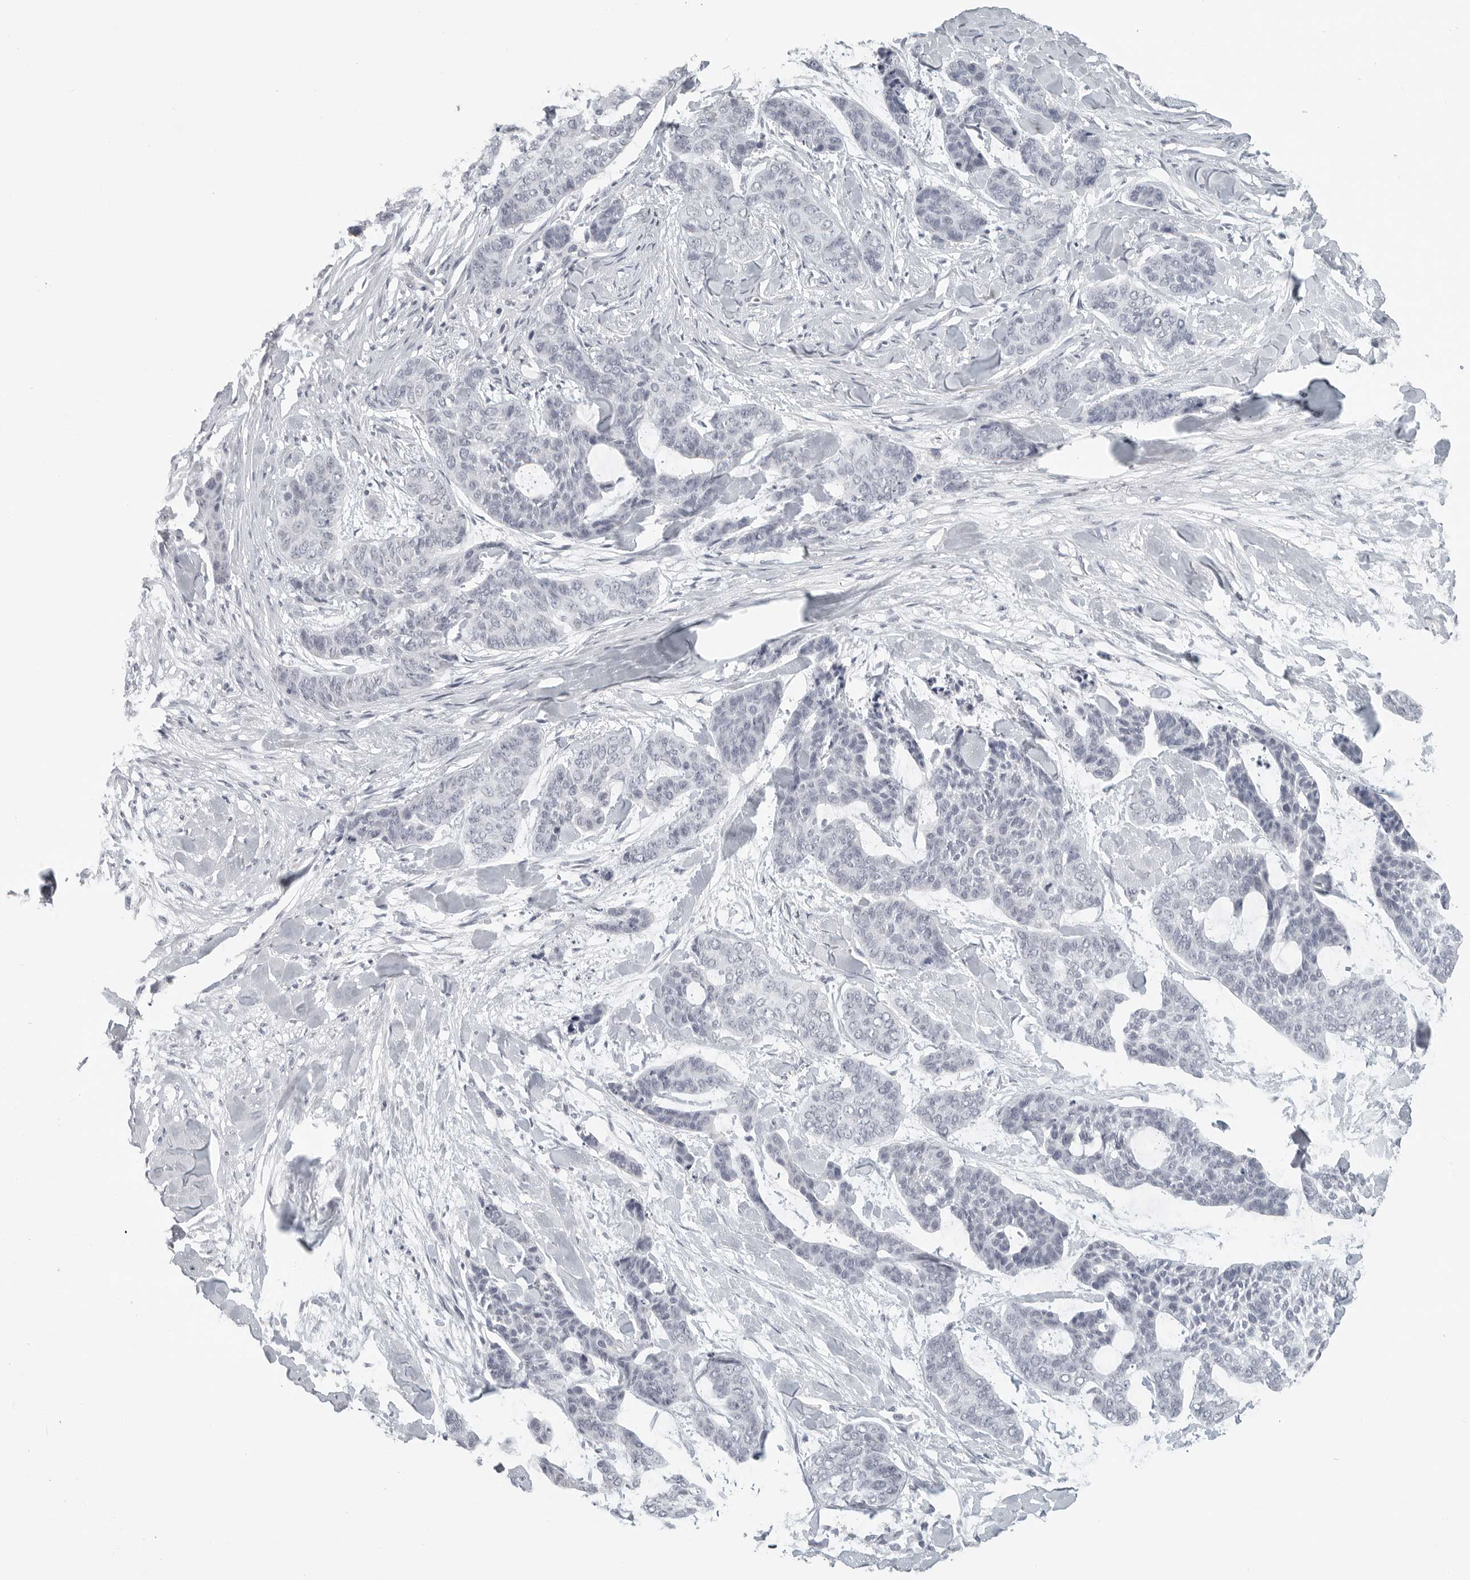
{"staining": {"intensity": "negative", "quantity": "none", "location": "none"}, "tissue": "skin cancer", "cell_type": "Tumor cells", "image_type": "cancer", "snomed": [{"axis": "morphology", "description": "Basal cell carcinoma"}, {"axis": "topography", "description": "Skin"}], "caption": "Protein analysis of skin cancer (basal cell carcinoma) exhibits no significant staining in tumor cells. The staining is performed using DAB brown chromogen with nuclei counter-stained in using hematoxylin.", "gene": "BPIFA1", "patient": {"sex": "female", "age": 64}}